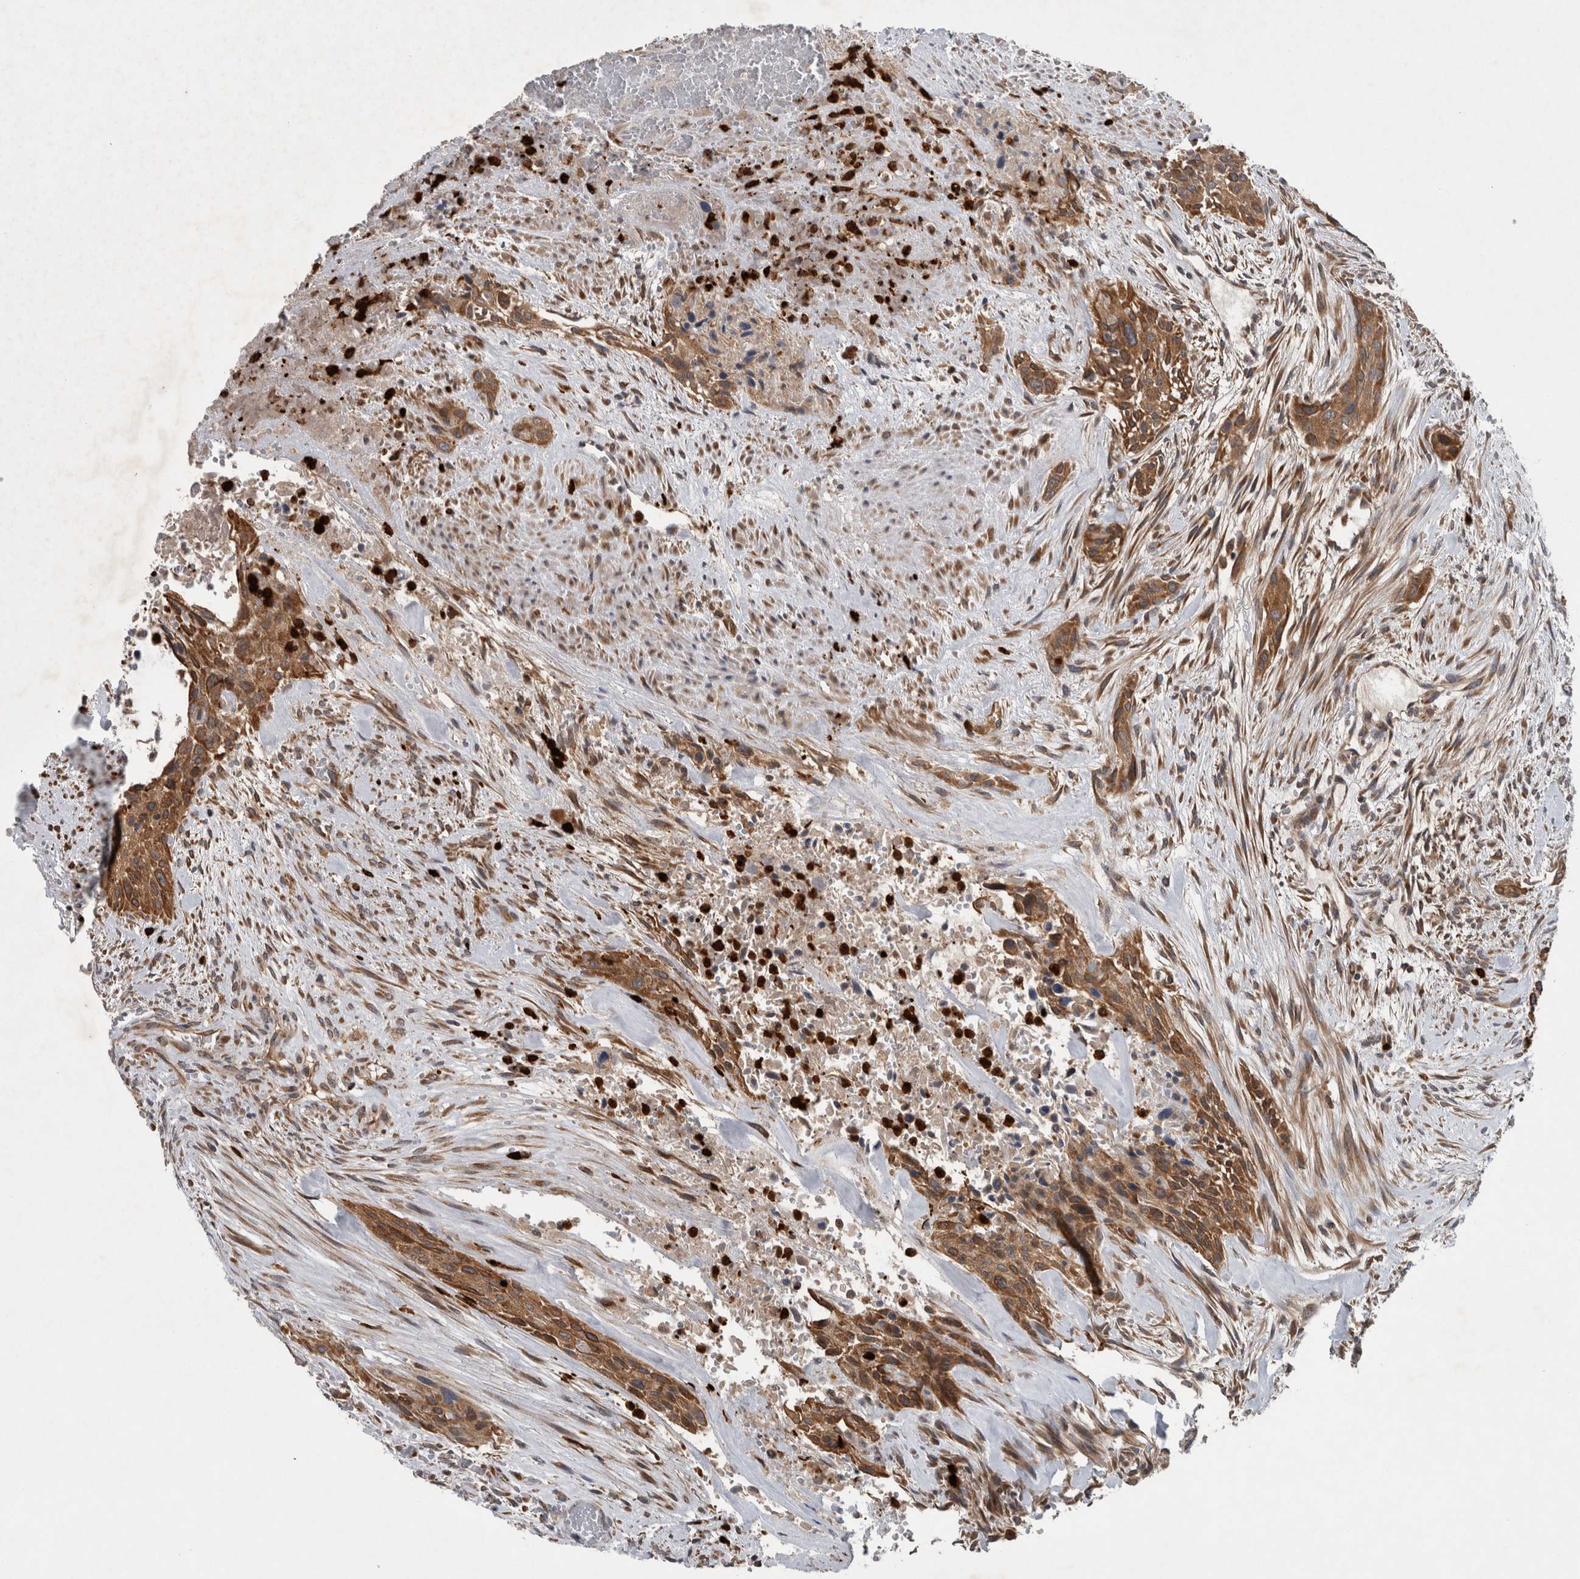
{"staining": {"intensity": "moderate", "quantity": ">75%", "location": "cytoplasmic/membranous"}, "tissue": "urothelial cancer", "cell_type": "Tumor cells", "image_type": "cancer", "snomed": [{"axis": "morphology", "description": "Urothelial carcinoma, High grade"}, {"axis": "topography", "description": "Urinary bladder"}], "caption": "High-power microscopy captured an immunohistochemistry photomicrograph of urothelial cancer, revealing moderate cytoplasmic/membranous staining in approximately >75% of tumor cells.", "gene": "PDCD2", "patient": {"sex": "male", "age": 35}}